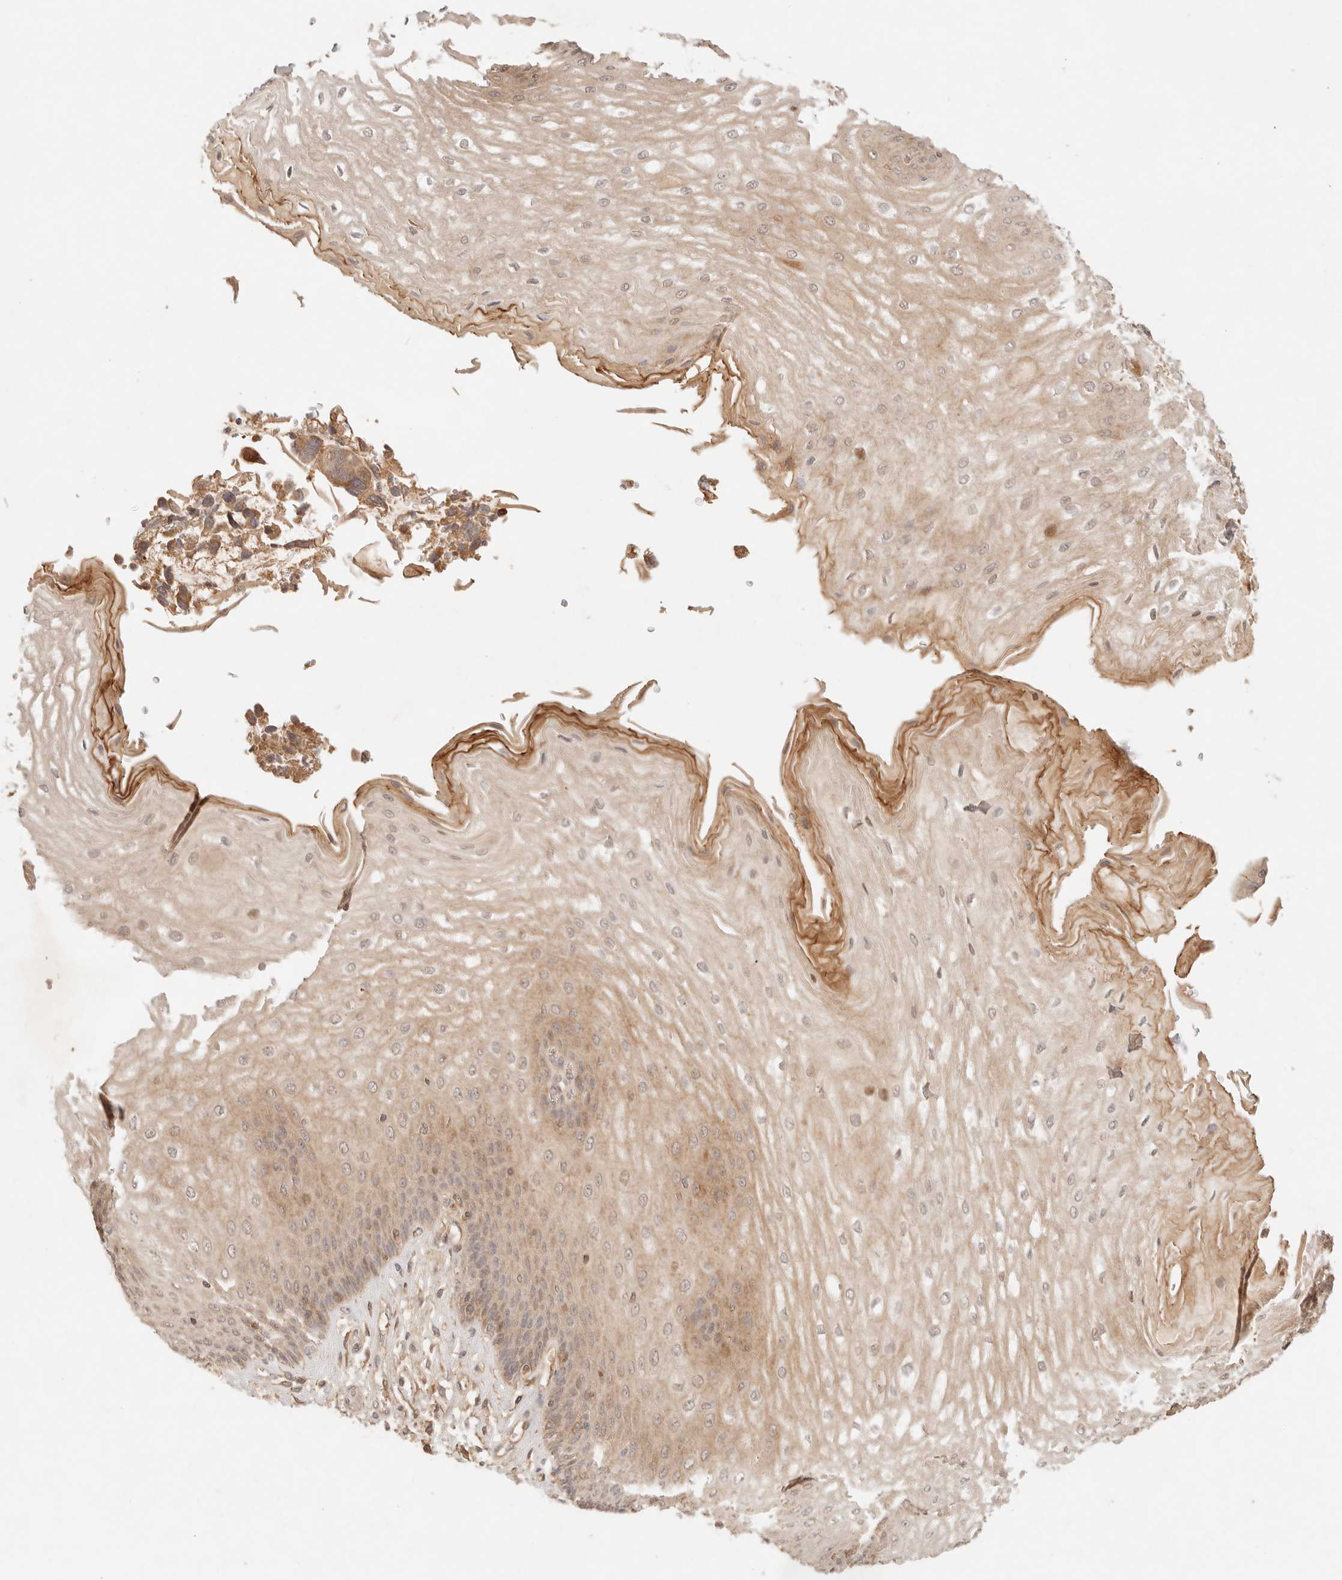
{"staining": {"intensity": "moderate", "quantity": ">75%", "location": "cytoplasmic/membranous,nuclear"}, "tissue": "esophagus", "cell_type": "Squamous epithelial cells", "image_type": "normal", "snomed": [{"axis": "morphology", "description": "Normal tissue, NOS"}, {"axis": "topography", "description": "Esophagus"}], "caption": "DAB (3,3'-diaminobenzidine) immunohistochemical staining of unremarkable human esophagus reveals moderate cytoplasmic/membranous,nuclear protein expression in approximately >75% of squamous epithelial cells.", "gene": "PHLDA3", "patient": {"sex": "male", "age": 54}}